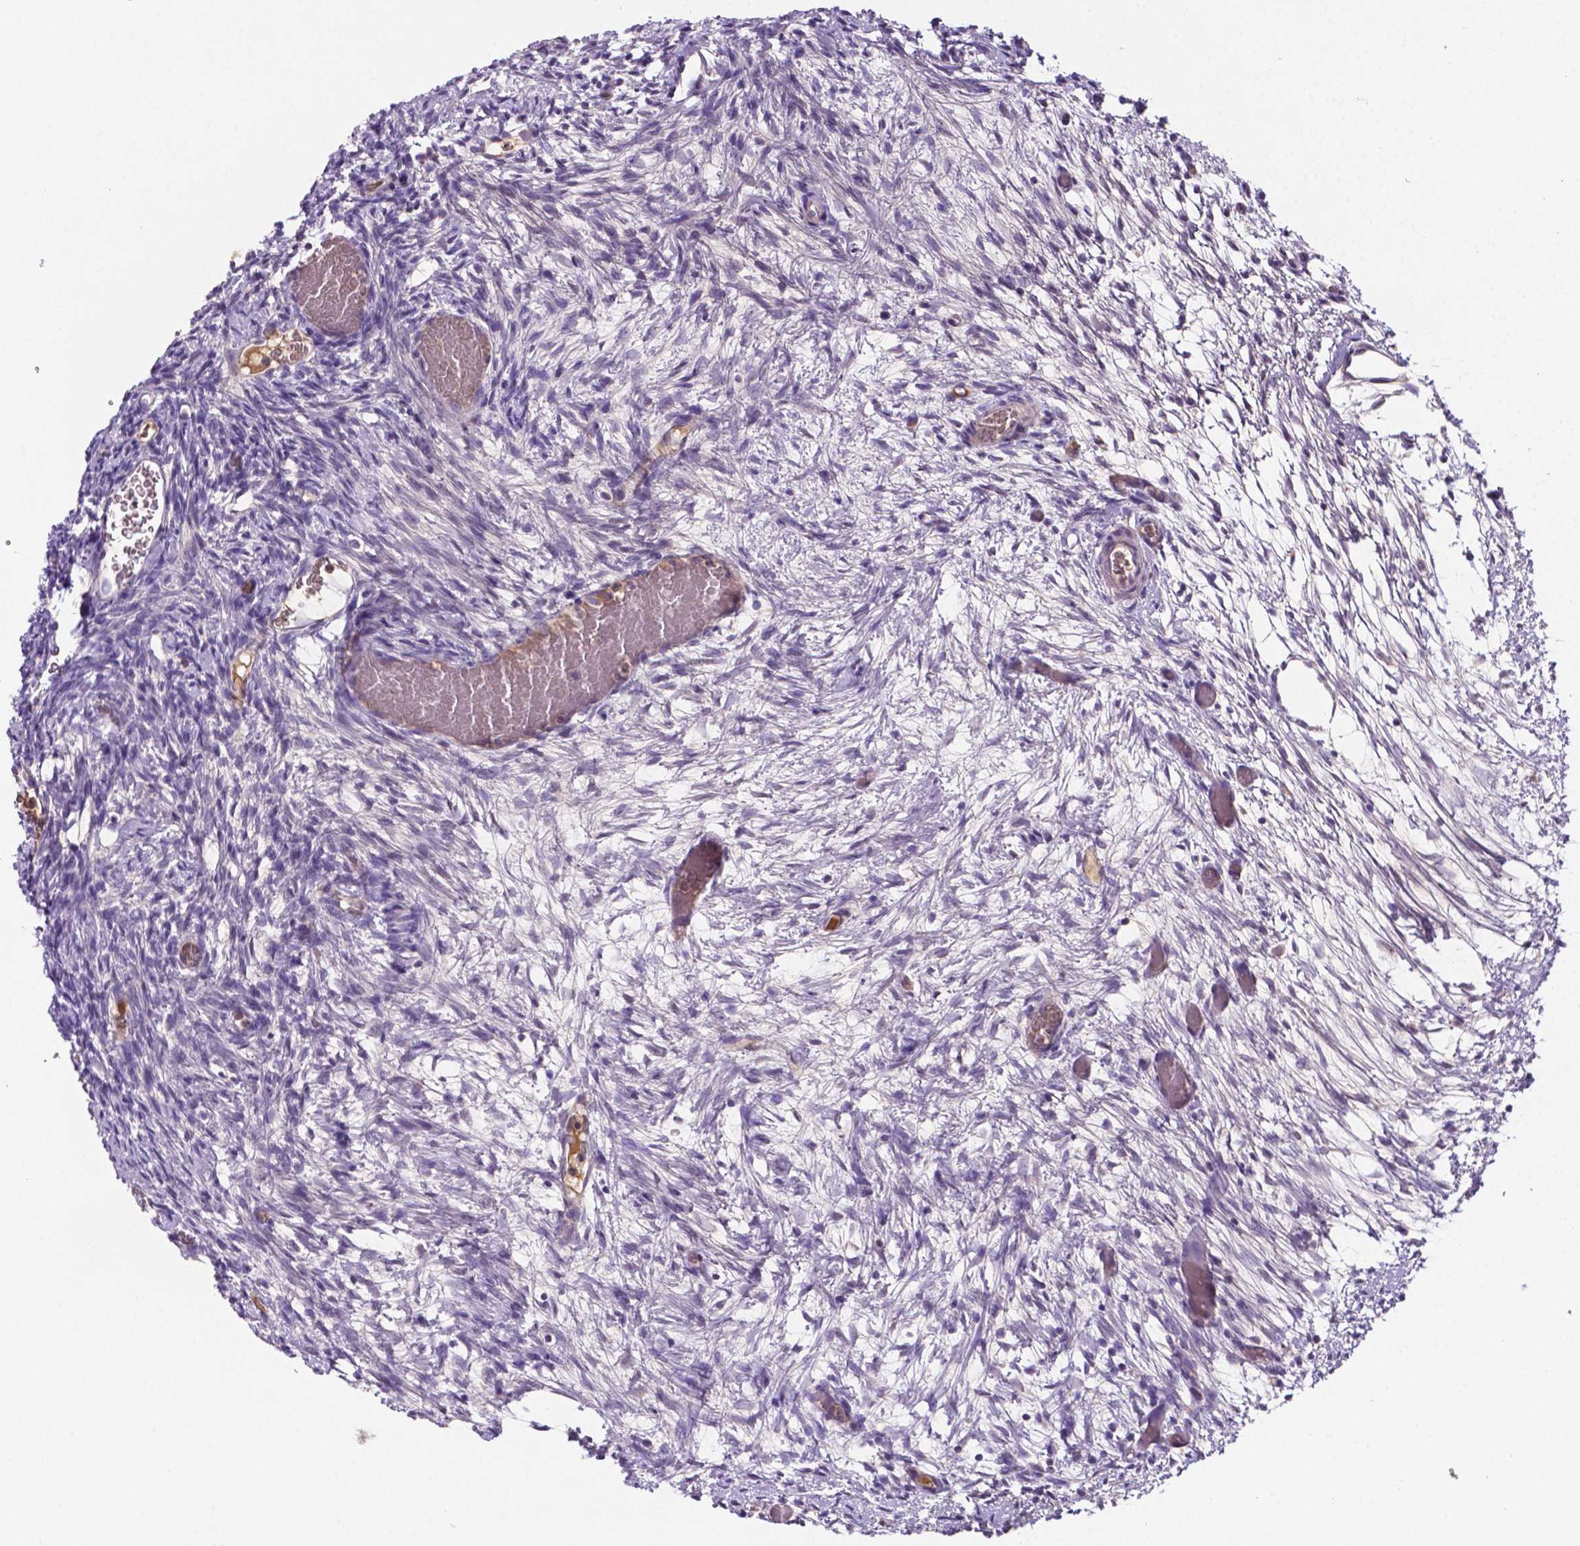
{"staining": {"intensity": "weak", "quantity": ">75%", "location": "cytoplasmic/membranous"}, "tissue": "ovary", "cell_type": "Follicle cells", "image_type": "normal", "snomed": [{"axis": "morphology", "description": "Normal tissue, NOS"}, {"axis": "topography", "description": "Ovary"}], "caption": "Weak cytoplasmic/membranous expression is seen in about >75% of follicle cells in unremarkable ovary. (brown staining indicates protein expression, while blue staining denotes nuclei).", "gene": "TM4SF20", "patient": {"sex": "female", "age": 39}}